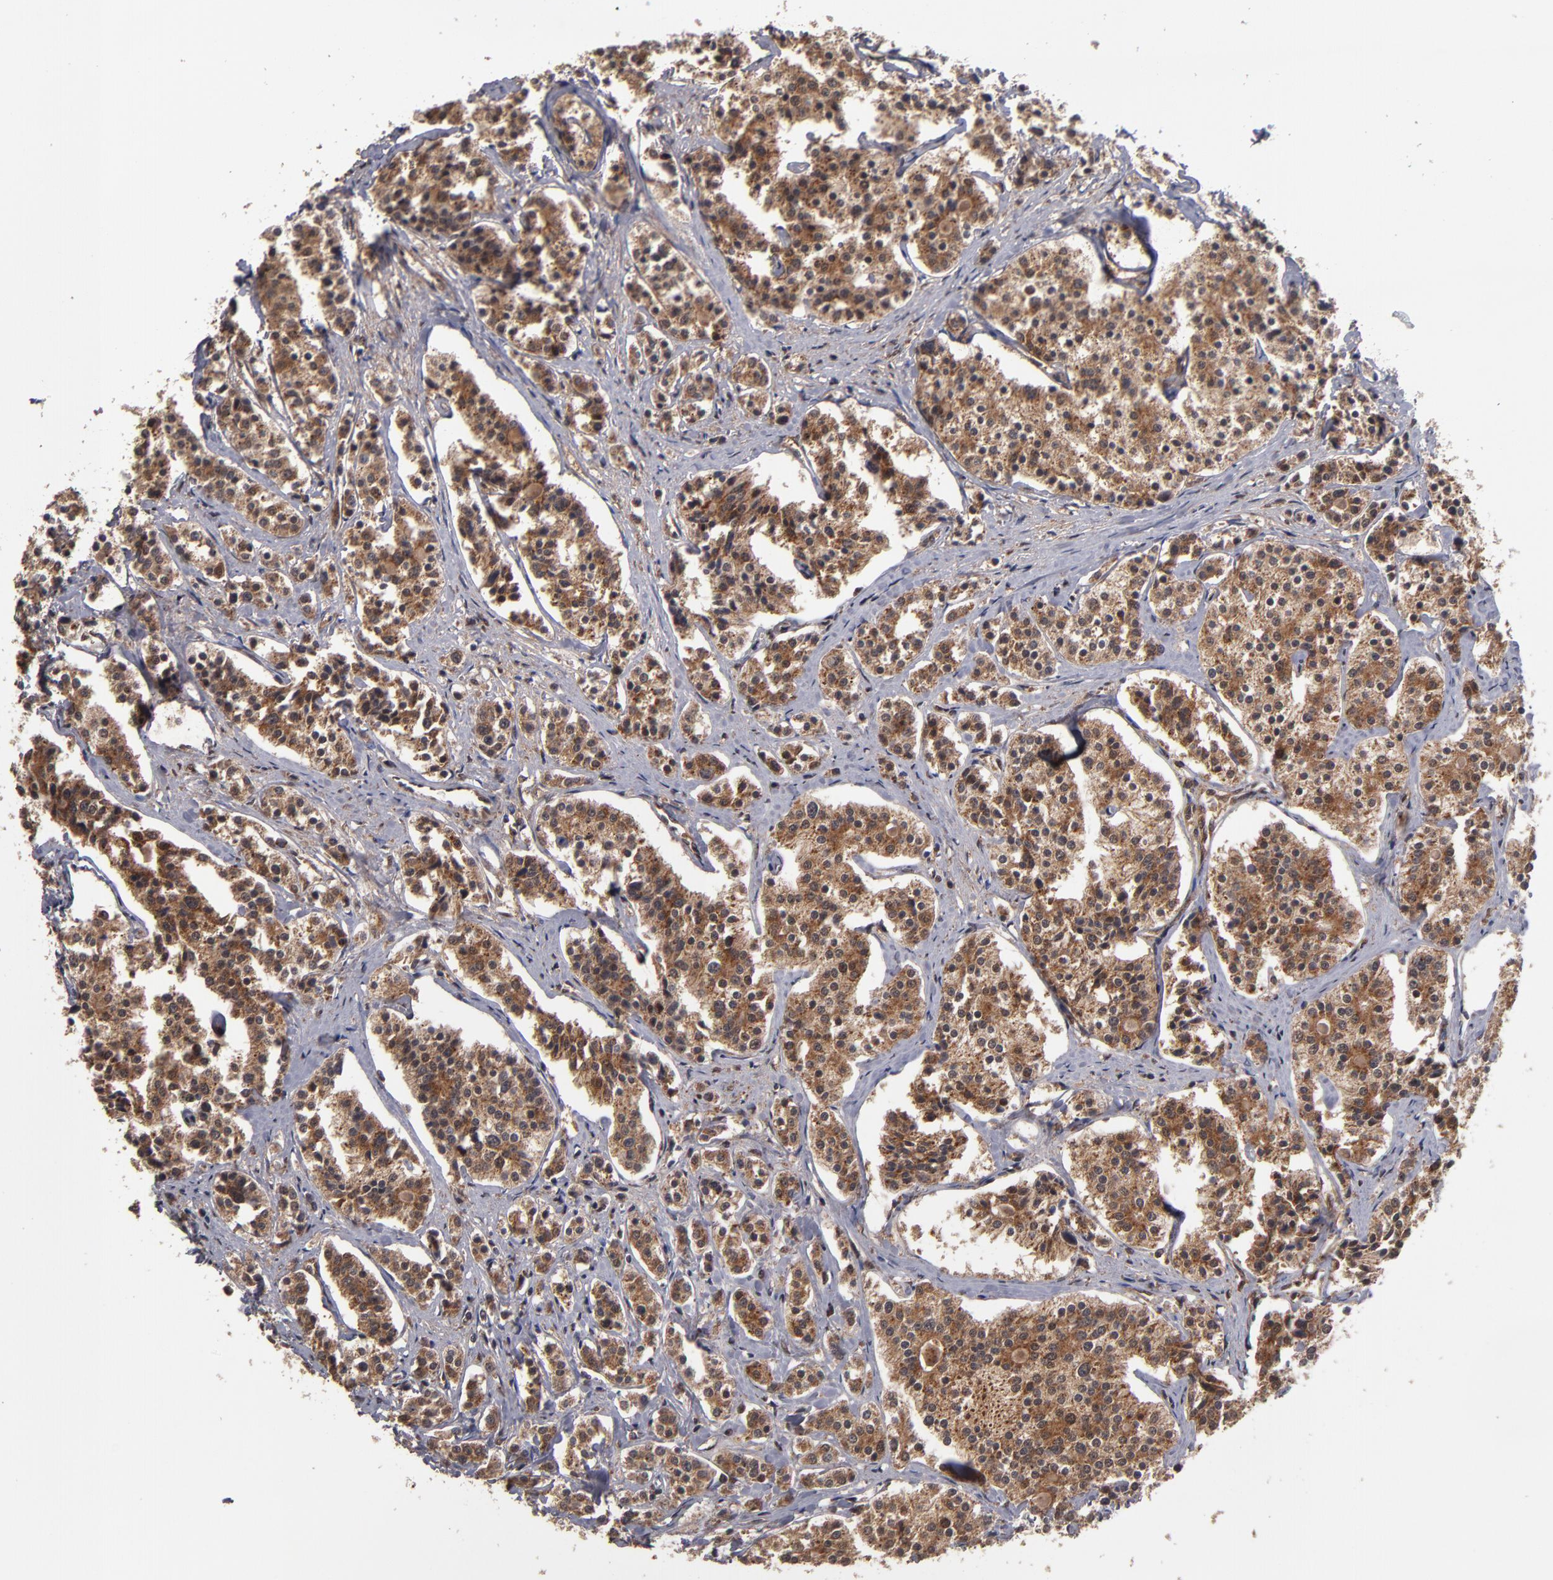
{"staining": {"intensity": "moderate", "quantity": ">75%", "location": "cytoplasmic/membranous"}, "tissue": "carcinoid", "cell_type": "Tumor cells", "image_type": "cancer", "snomed": [{"axis": "morphology", "description": "Carcinoid, malignant, NOS"}, {"axis": "topography", "description": "Small intestine"}], "caption": "There is medium levels of moderate cytoplasmic/membranous expression in tumor cells of carcinoid, as demonstrated by immunohistochemical staining (brown color).", "gene": "CUL5", "patient": {"sex": "male", "age": 63}}